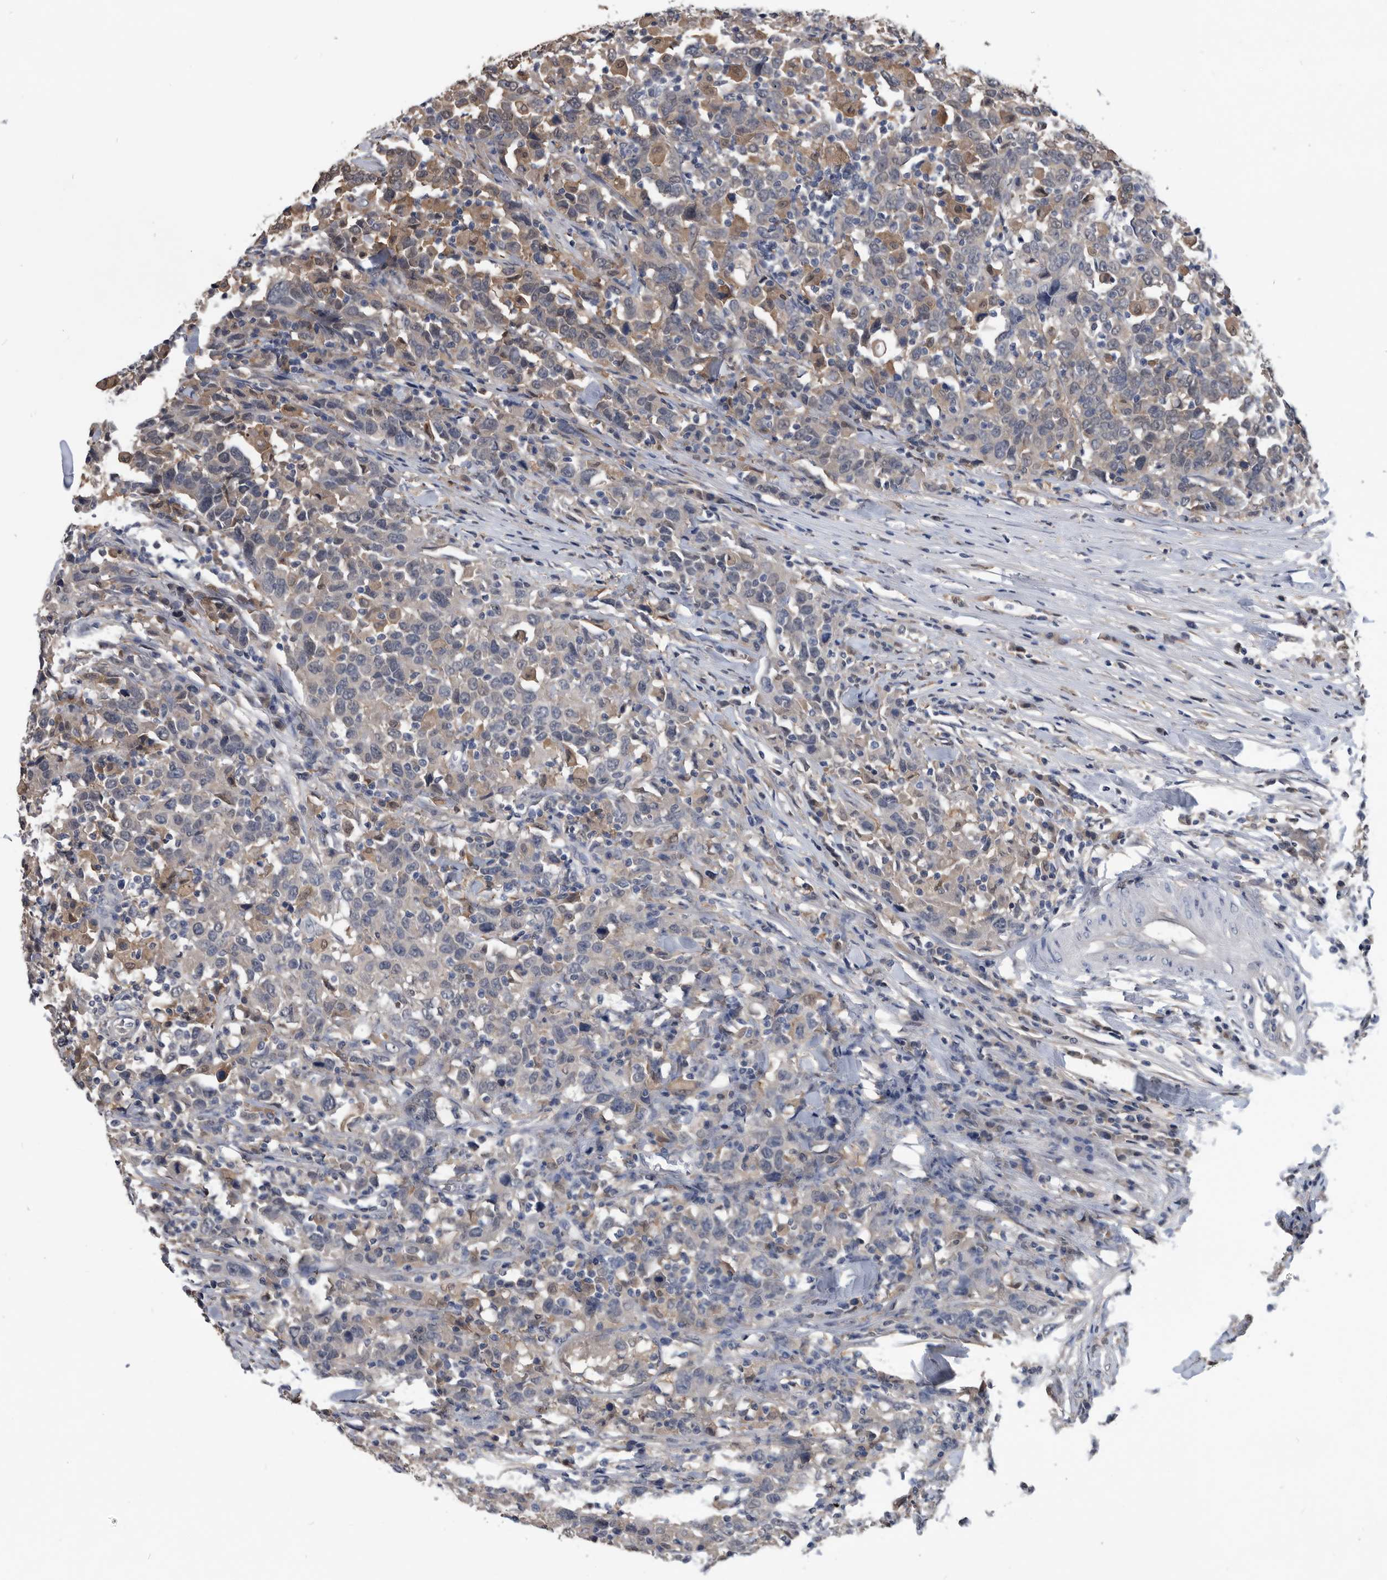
{"staining": {"intensity": "weak", "quantity": "<25%", "location": "cytoplasmic/membranous"}, "tissue": "urothelial cancer", "cell_type": "Tumor cells", "image_type": "cancer", "snomed": [{"axis": "morphology", "description": "Urothelial carcinoma, High grade"}, {"axis": "topography", "description": "Urinary bladder"}], "caption": "A photomicrograph of urothelial cancer stained for a protein shows no brown staining in tumor cells.", "gene": "PDXK", "patient": {"sex": "male", "age": 61}}